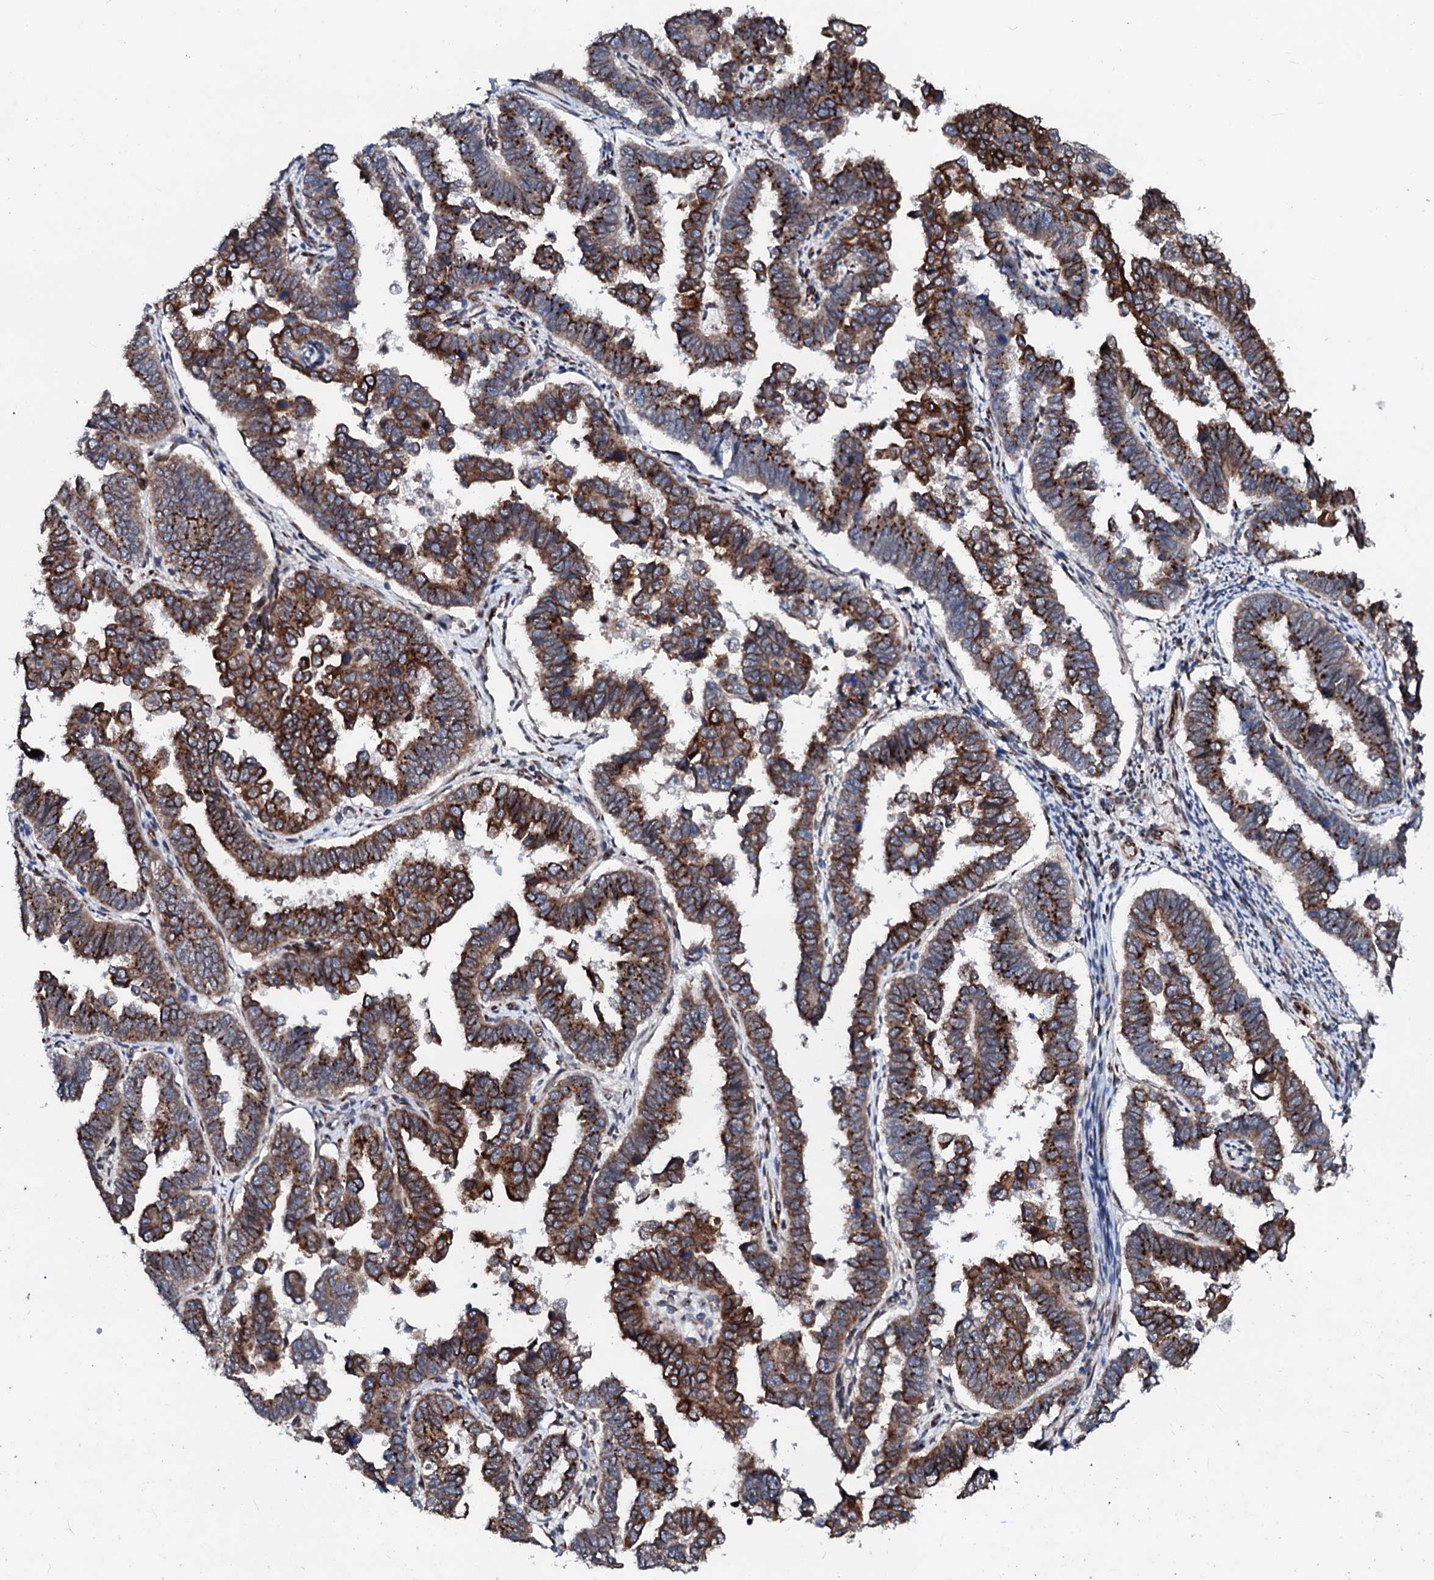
{"staining": {"intensity": "strong", "quantity": ">75%", "location": "cytoplasmic/membranous"}, "tissue": "endometrial cancer", "cell_type": "Tumor cells", "image_type": "cancer", "snomed": [{"axis": "morphology", "description": "Adenocarcinoma, NOS"}, {"axis": "topography", "description": "Endometrium"}], "caption": "Endometrial adenocarcinoma stained for a protein (brown) reveals strong cytoplasmic/membranous positive staining in about >75% of tumor cells.", "gene": "TMCO3", "patient": {"sex": "female", "age": 75}}